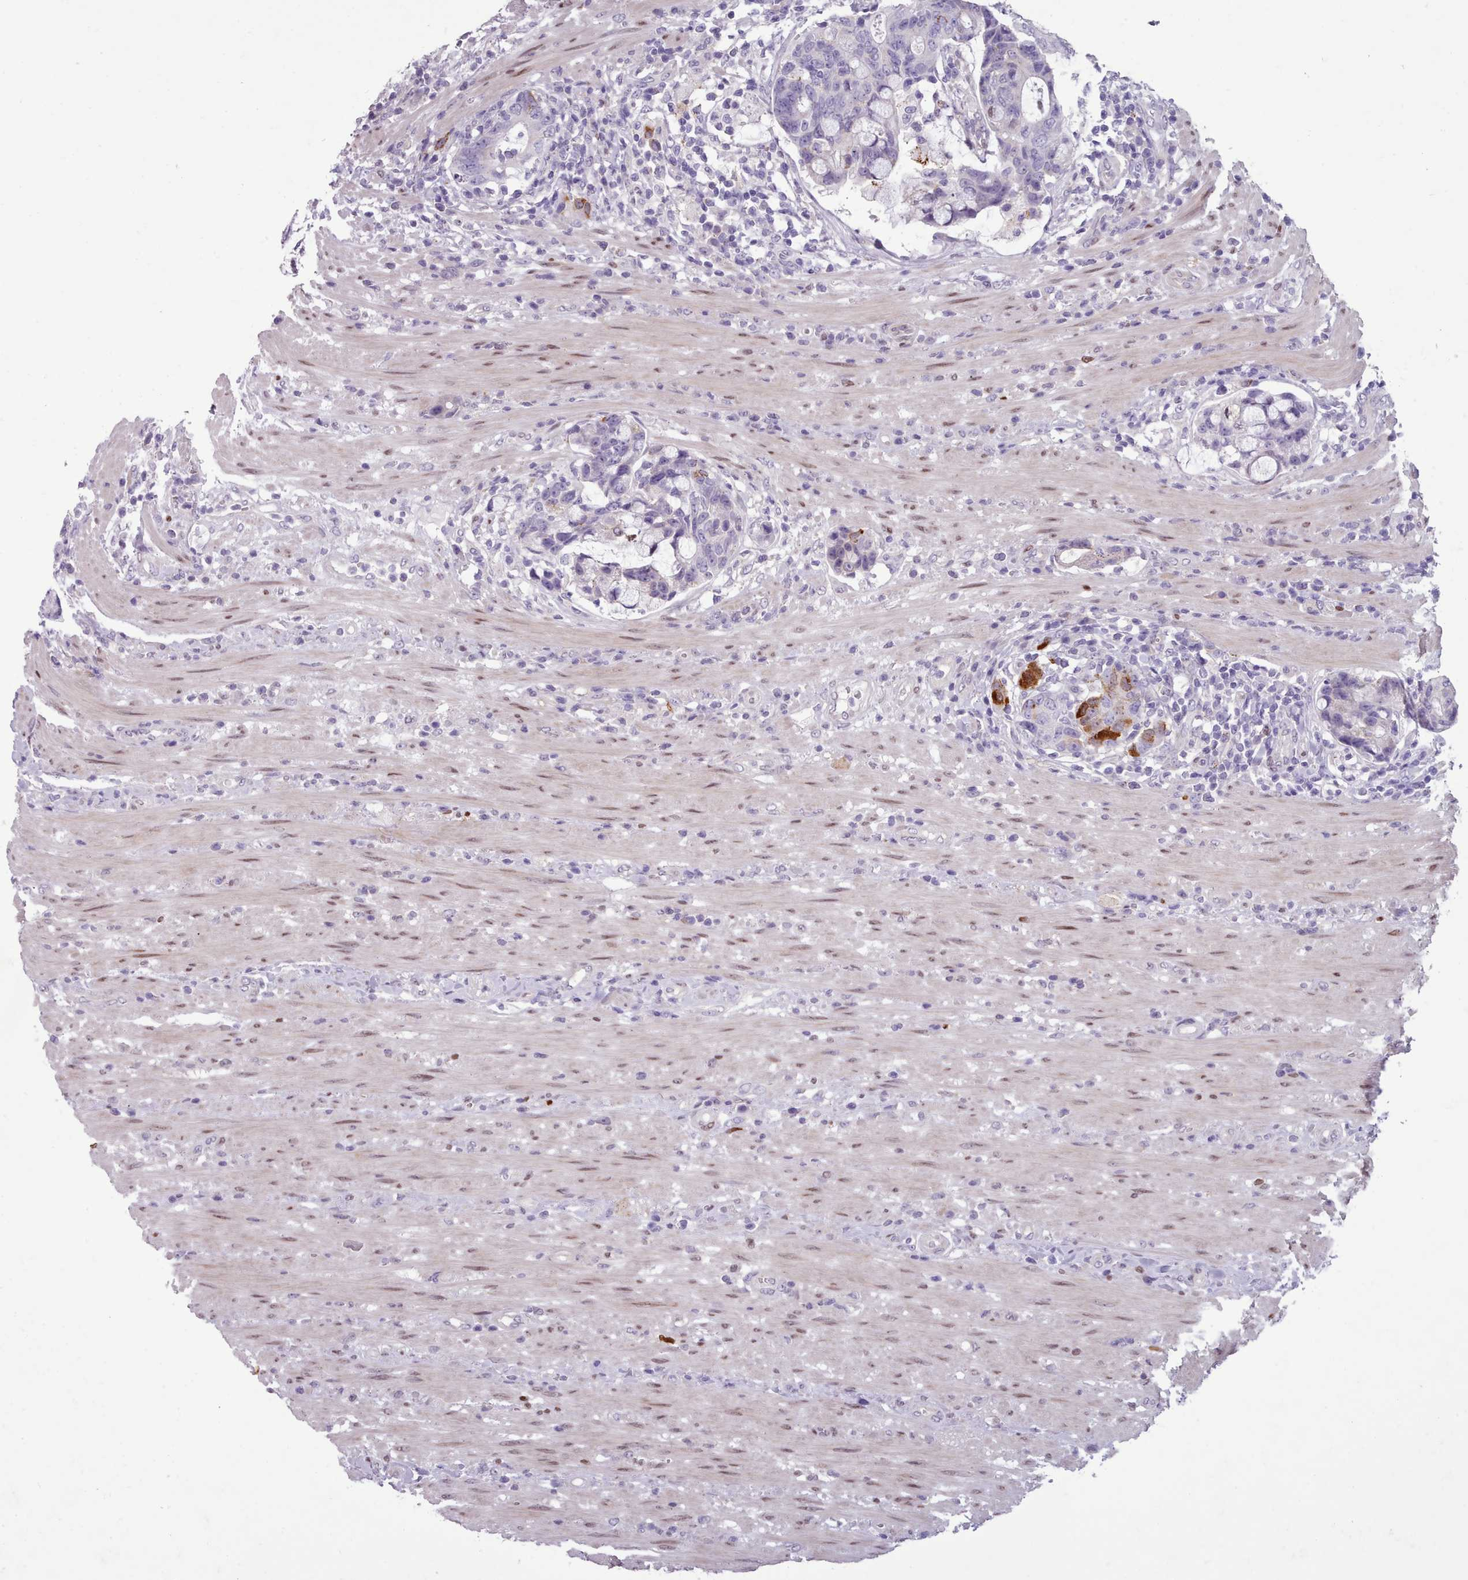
{"staining": {"intensity": "negative", "quantity": "none", "location": "none"}, "tissue": "colorectal cancer", "cell_type": "Tumor cells", "image_type": "cancer", "snomed": [{"axis": "morphology", "description": "Adenocarcinoma, NOS"}, {"axis": "topography", "description": "Colon"}], "caption": "Photomicrograph shows no protein staining in tumor cells of colorectal cancer tissue.", "gene": "KCNT2", "patient": {"sex": "female", "age": 82}}